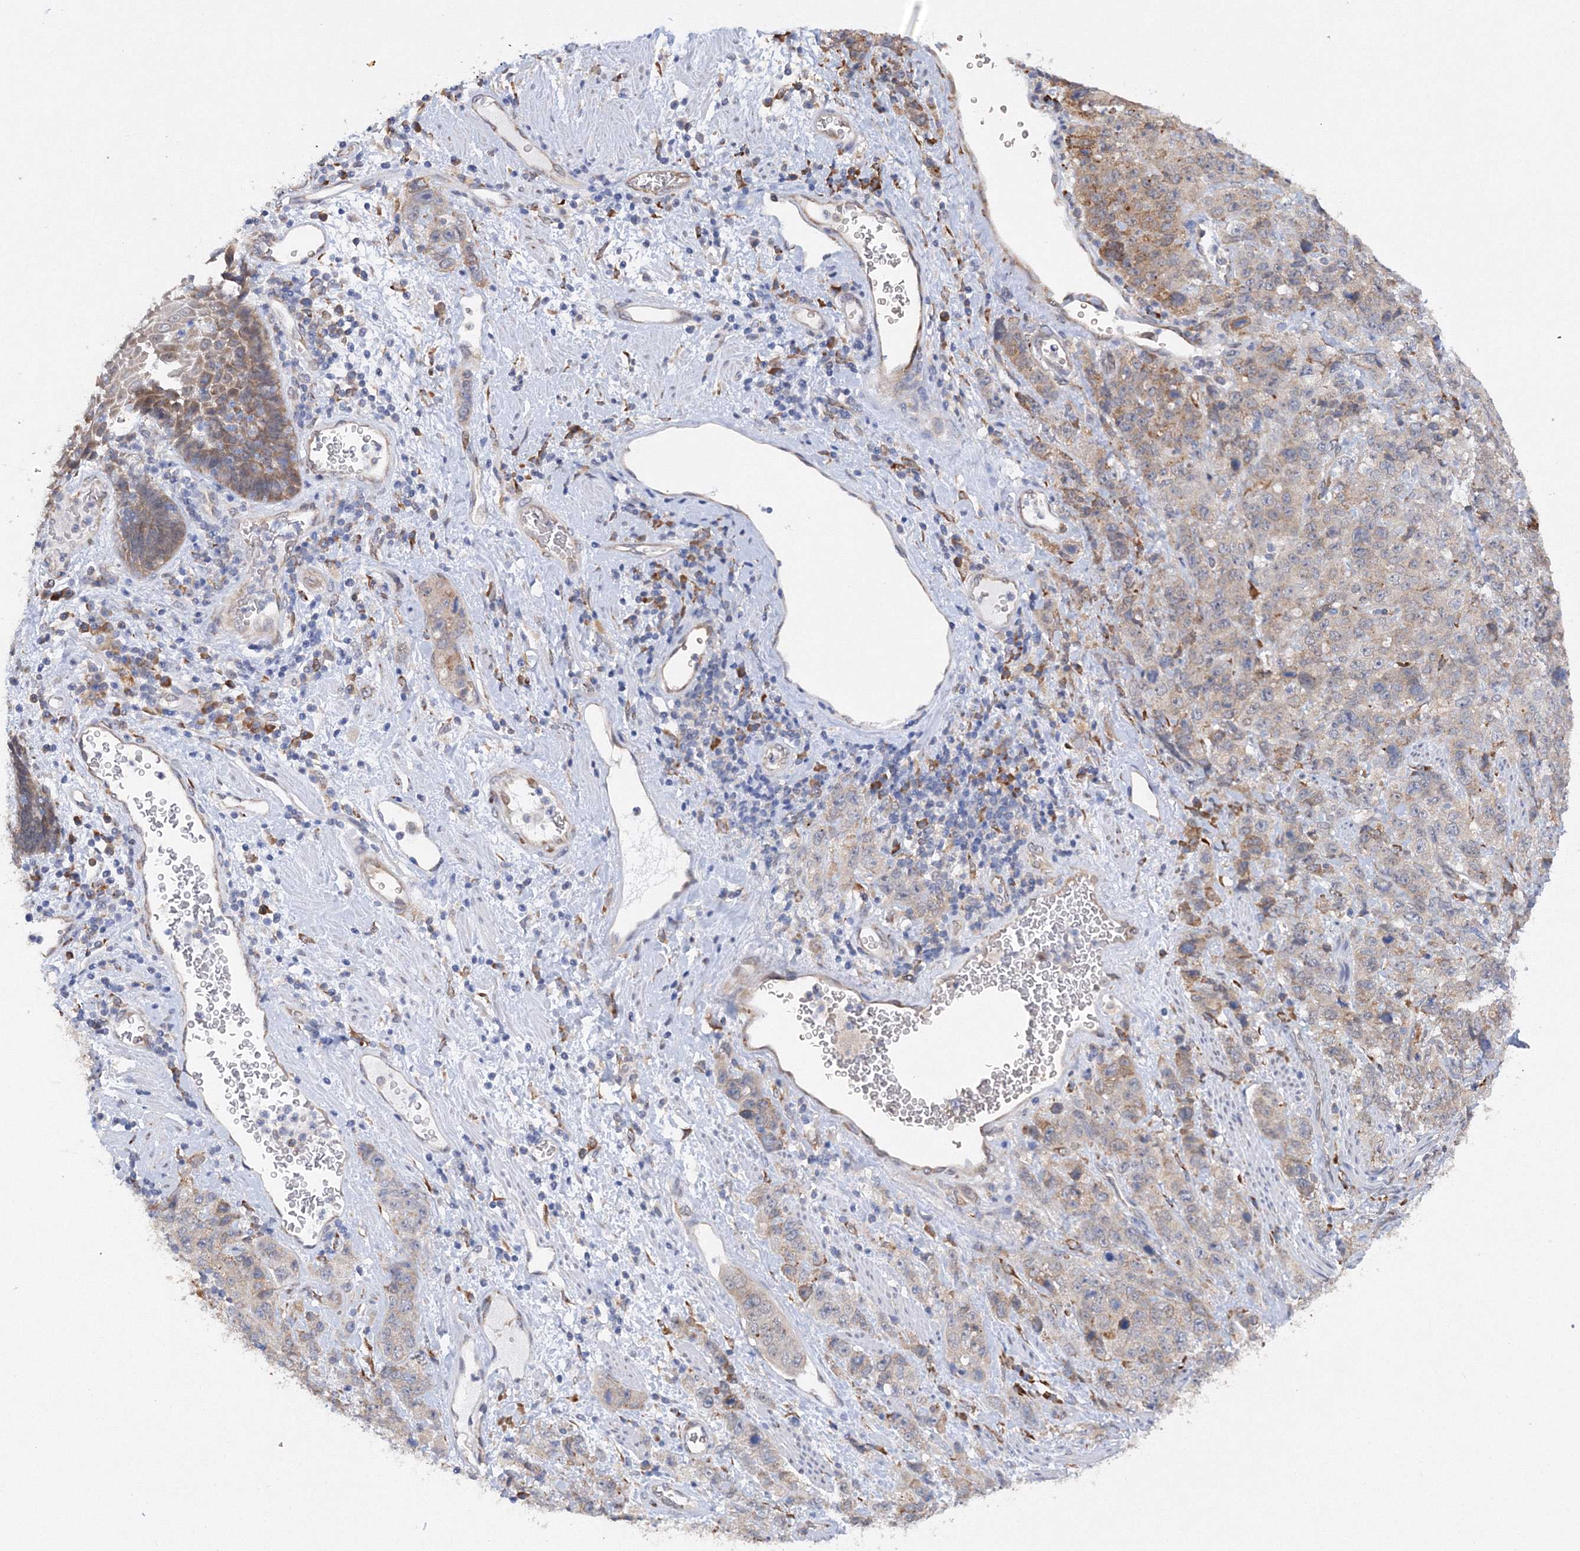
{"staining": {"intensity": "weak", "quantity": "25%-75%", "location": "cytoplasmic/membranous"}, "tissue": "stomach cancer", "cell_type": "Tumor cells", "image_type": "cancer", "snomed": [{"axis": "morphology", "description": "Adenocarcinoma, NOS"}, {"axis": "topography", "description": "Stomach"}], "caption": "Adenocarcinoma (stomach) stained with a brown dye demonstrates weak cytoplasmic/membranous positive staining in about 25%-75% of tumor cells.", "gene": "DIS3L2", "patient": {"sex": "male", "age": 48}}